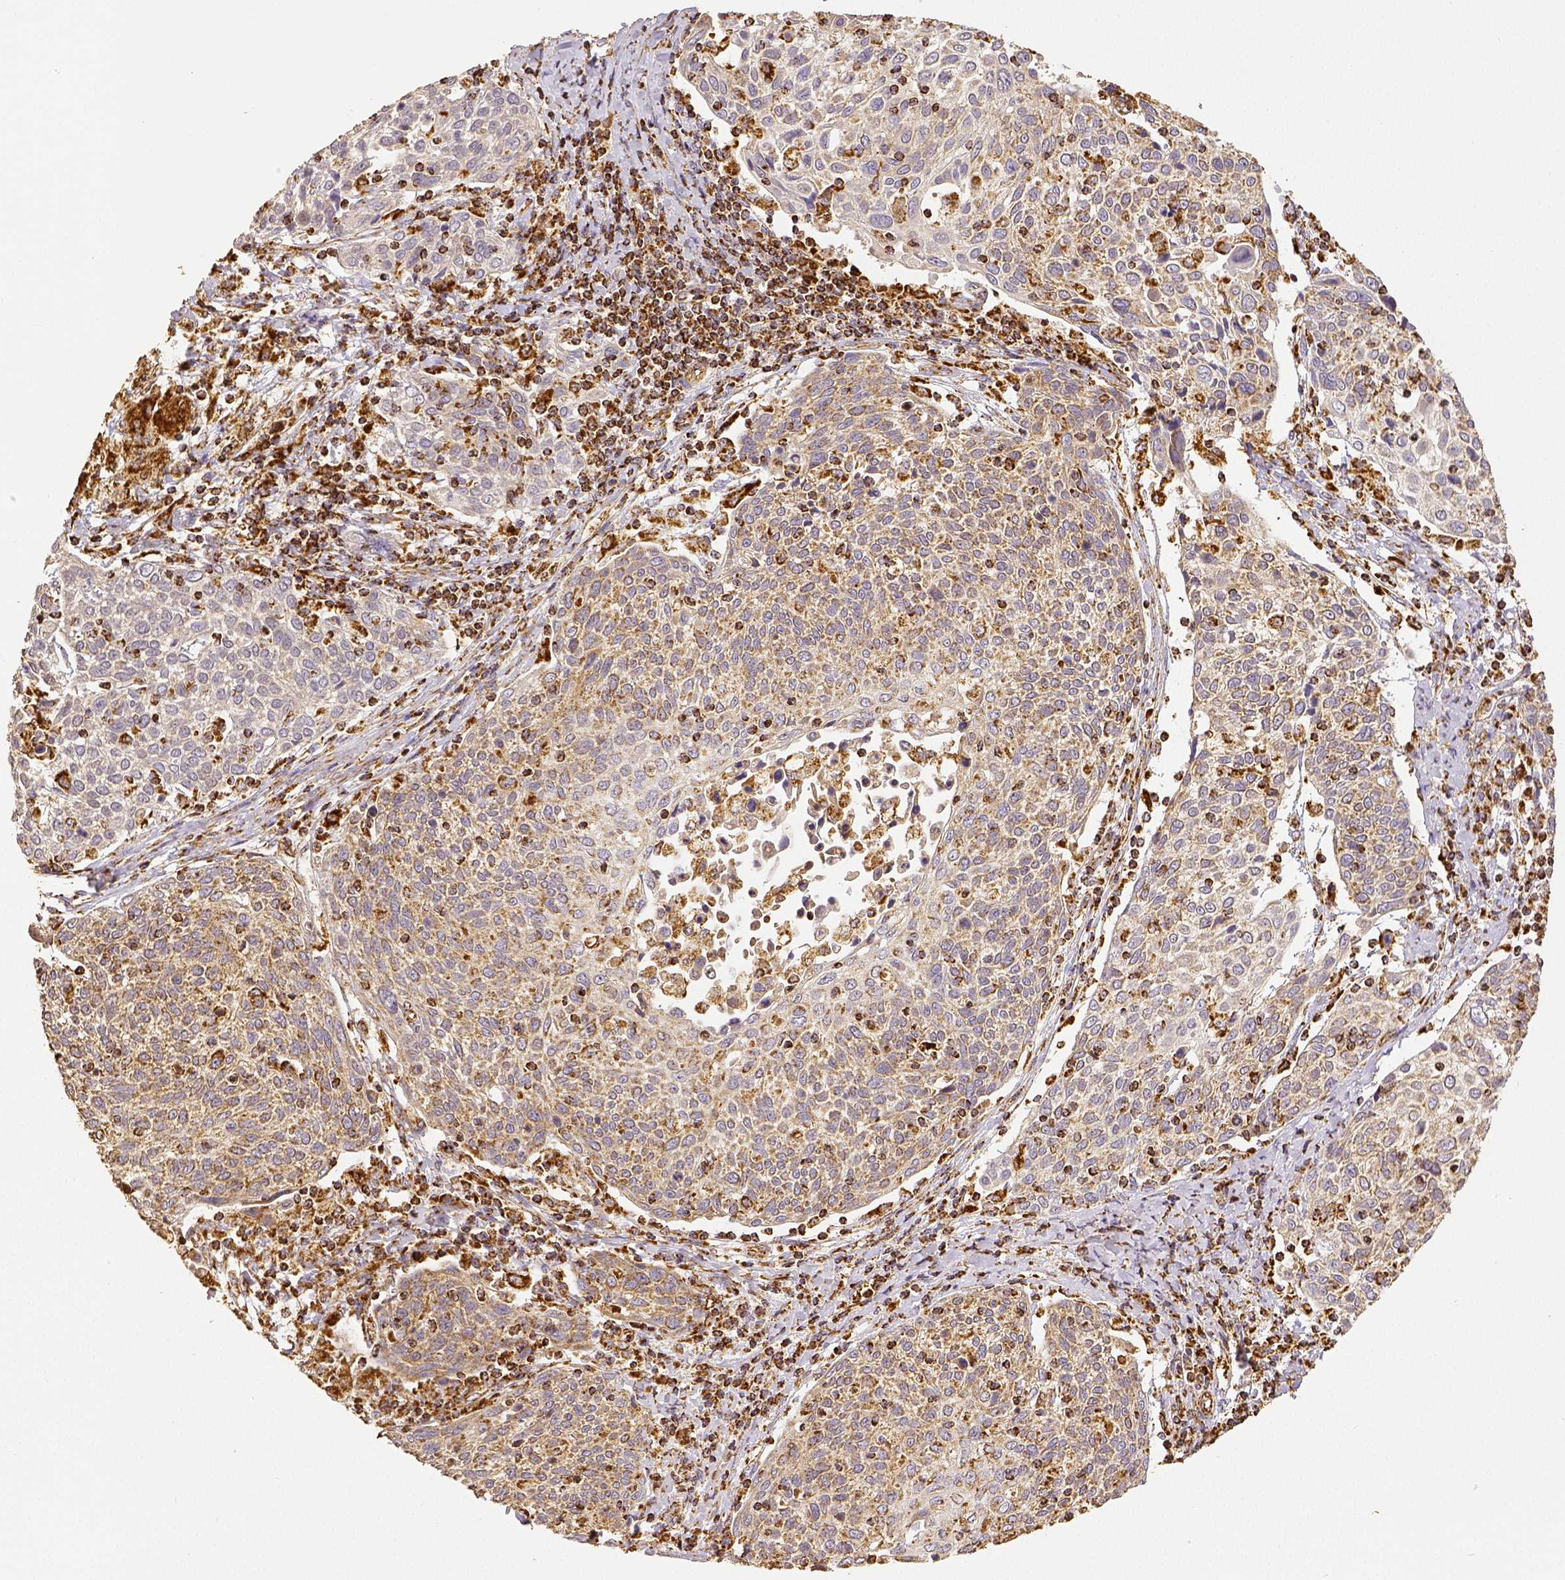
{"staining": {"intensity": "weak", "quantity": ">75%", "location": "cytoplasmic/membranous"}, "tissue": "cervical cancer", "cell_type": "Tumor cells", "image_type": "cancer", "snomed": [{"axis": "morphology", "description": "Squamous cell carcinoma, NOS"}, {"axis": "topography", "description": "Cervix"}], "caption": "Approximately >75% of tumor cells in human cervical cancer (squamous cell carcinoma) show weak cytoplasmic/membranous protein staining as visualized by brown immunohistochemical staining.", "gene": "SDHB", "patient": {"sex": "female", "age": 61}}